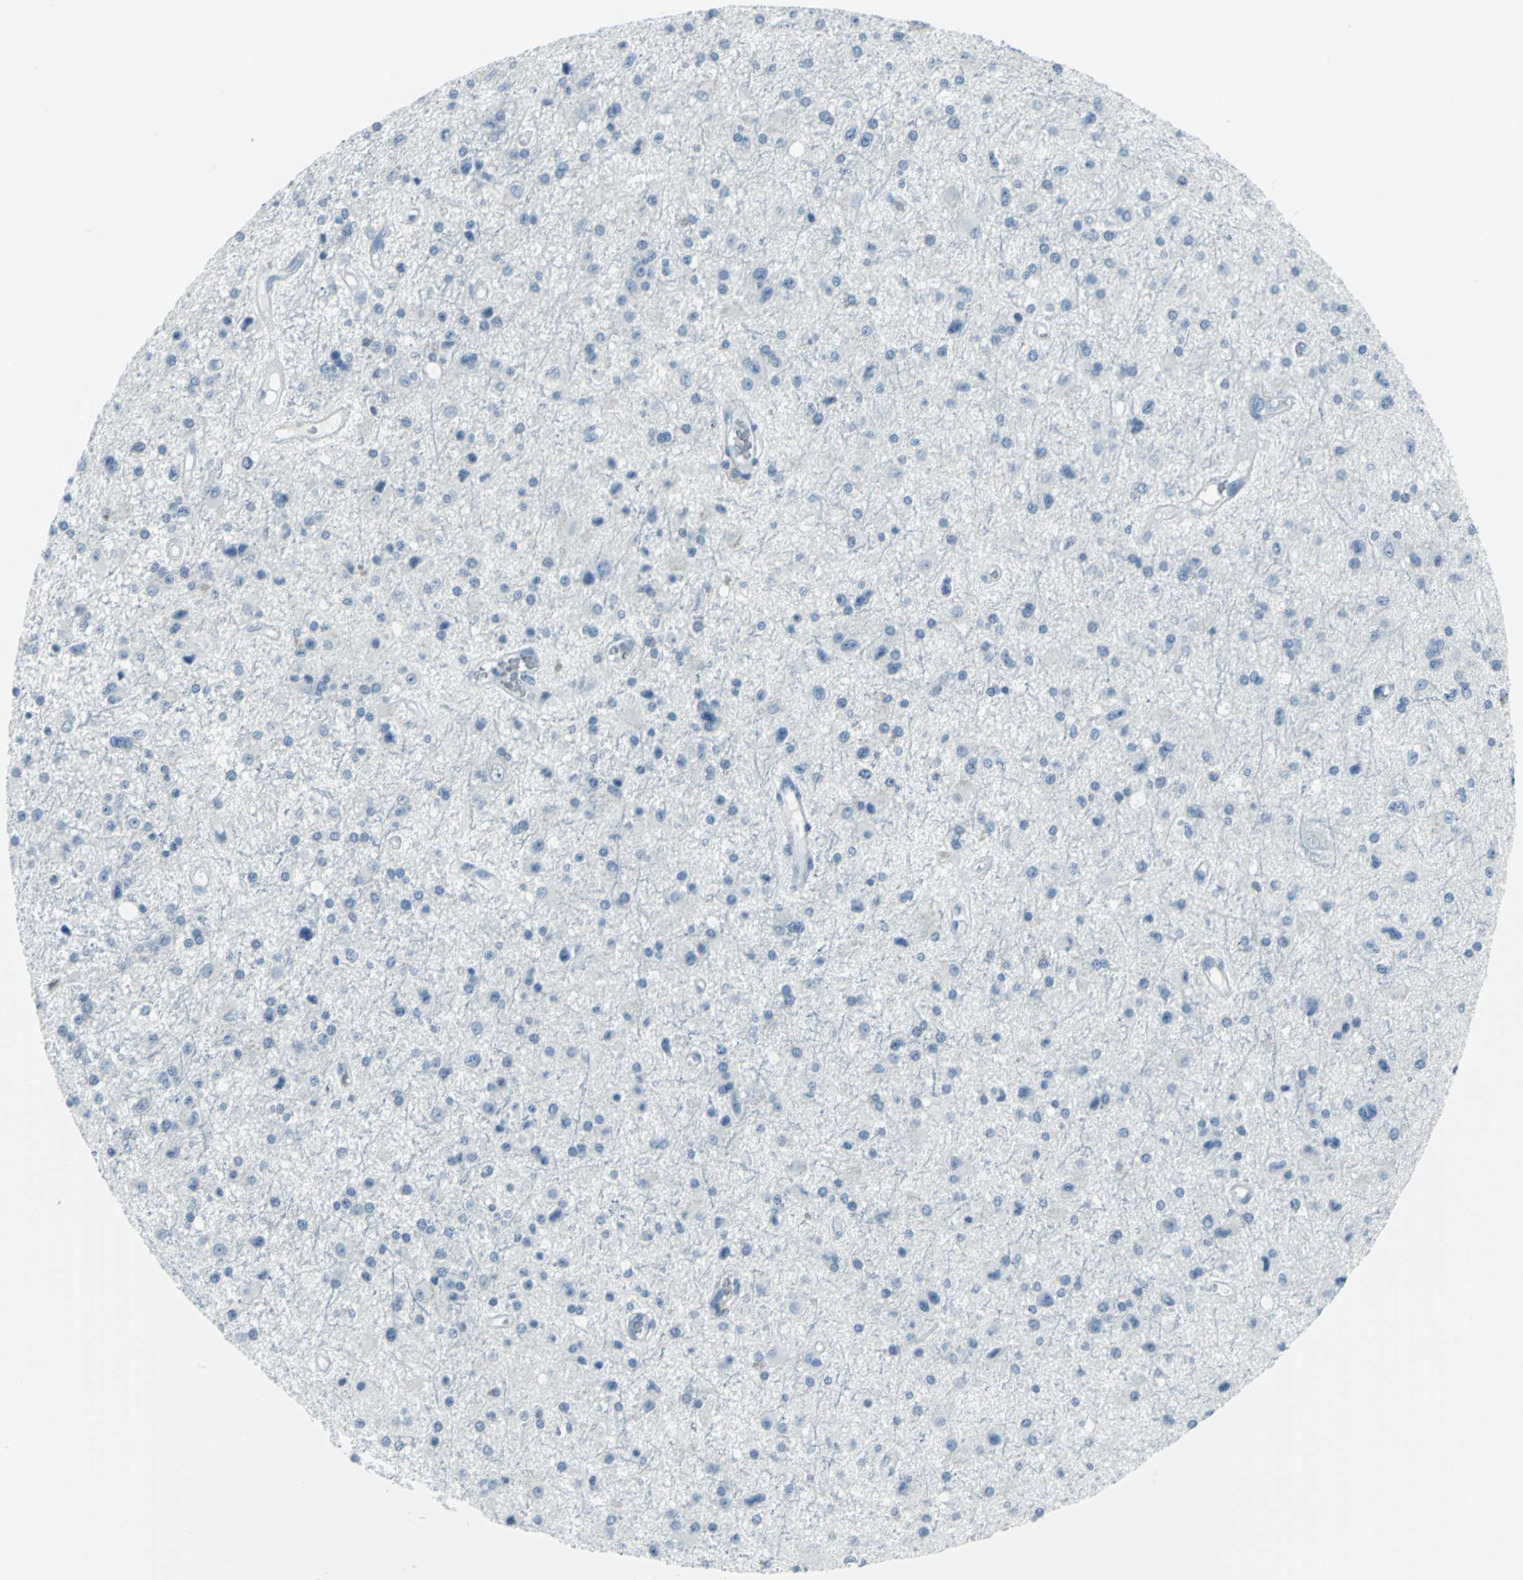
{"staining": {"intensity": "negative", "quantity": "none", "location": "none"}, "tissue": "glioma", "cell_type": "Tumor cells", "image_type": "cancer", "snomed": [{"axis": "morphology", "description": "Glioma, malignant, Low grade"}, {"axis": "topography", "description": "Brain"}], "caption": "Human malignant low-grade glioma stained for a protein using IHC demonstrates no staining in tumor cells.", "gene": "DNAI2", "patient": {"sex": "male", "age": 58}}